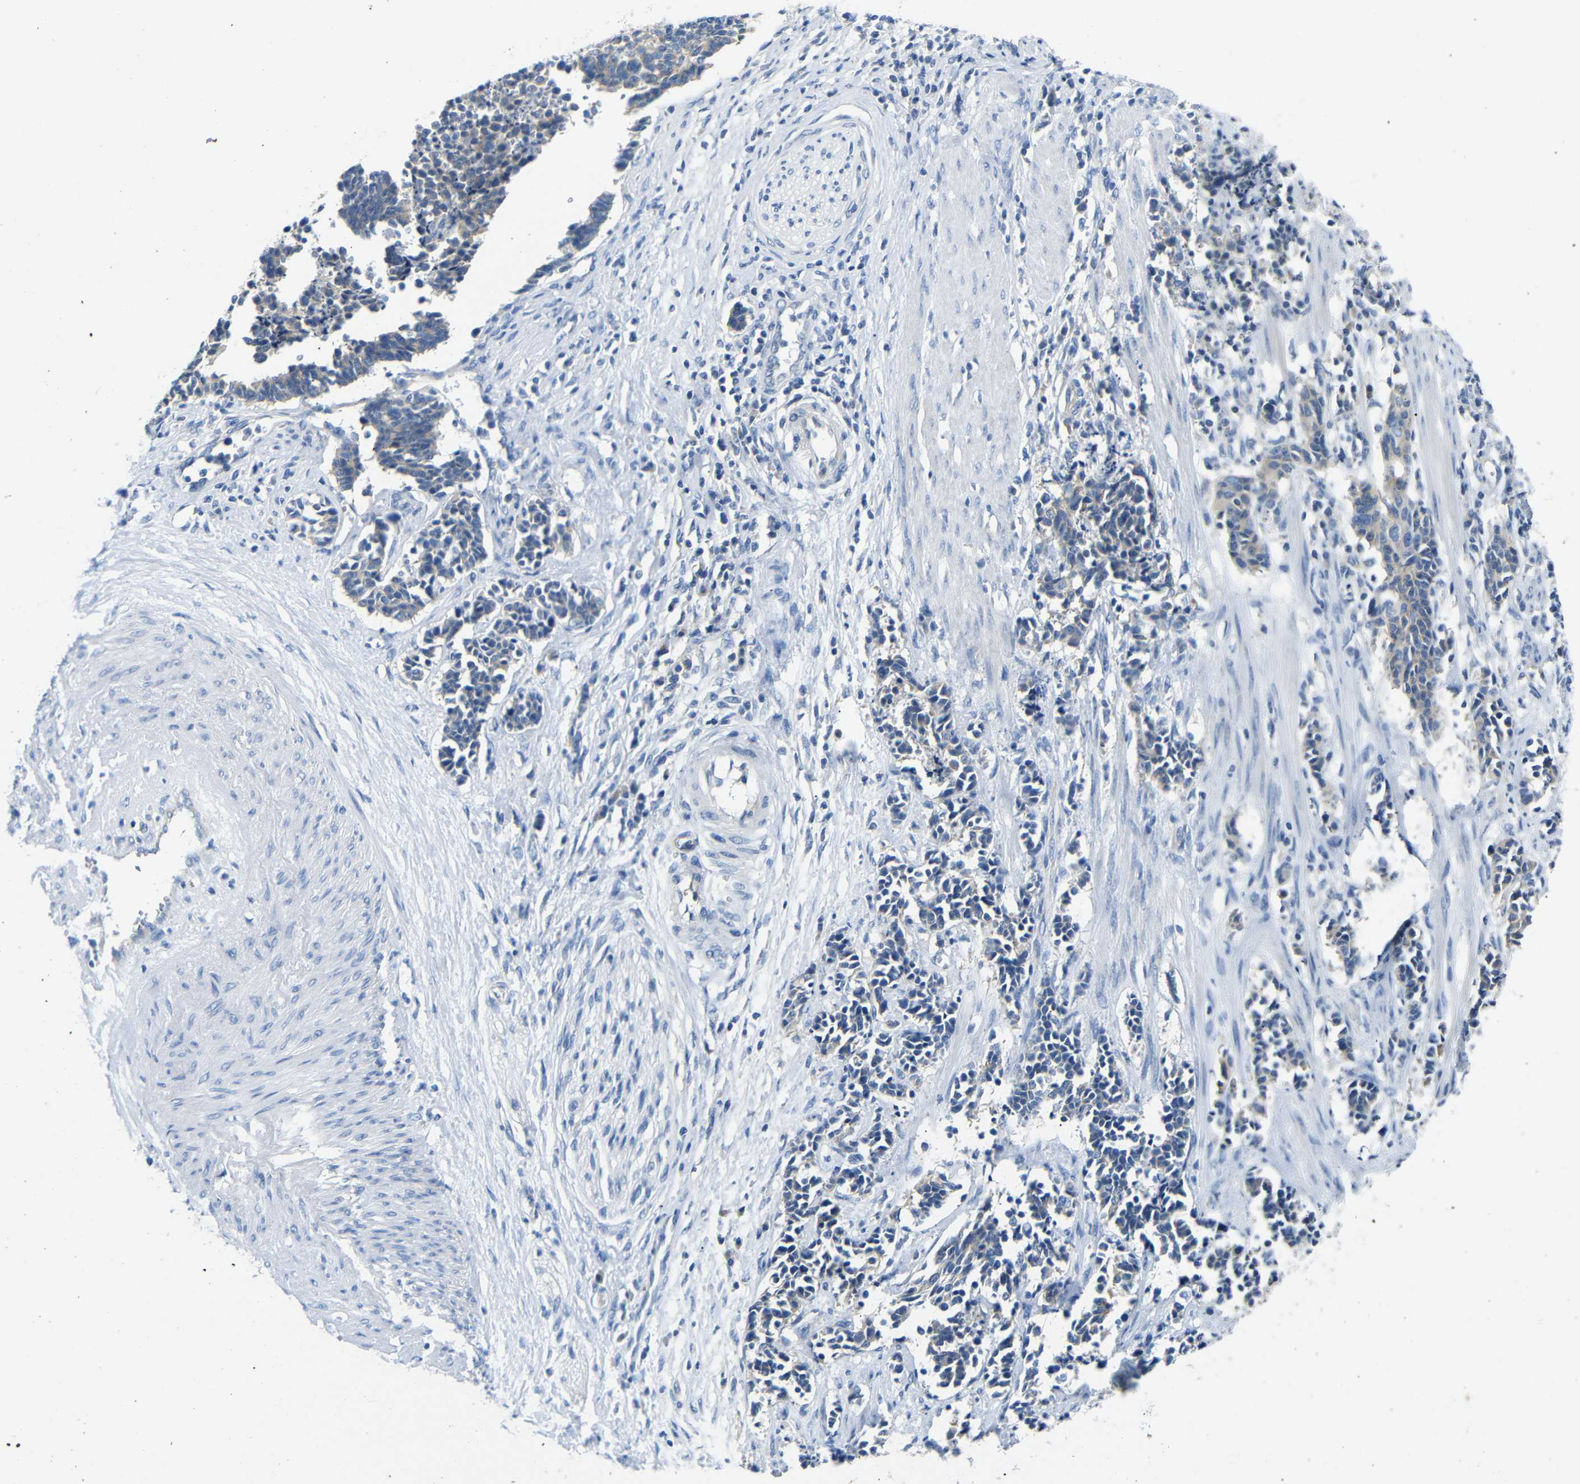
{"staining": {"intensity": "weak", "quantity": "25%-75%", "location": "cytoplasmic/membranous"}, "tissue": "cervical cancer", "cell_type": "Tumor cells", "image_type": "cancer", "snomed": [{"axis": "morphology", "description": "Squamous cell carcinoma, NOS"}, {"axis": "topography", "description": "Cervix"}], "caption": "Human cervical cancer (squamous cell carcinoma) stained with a protein marker exhibits weak staining in tumor cells.", "gene": "DCP1A", "patient": {"sex": "female", "age": 35}}